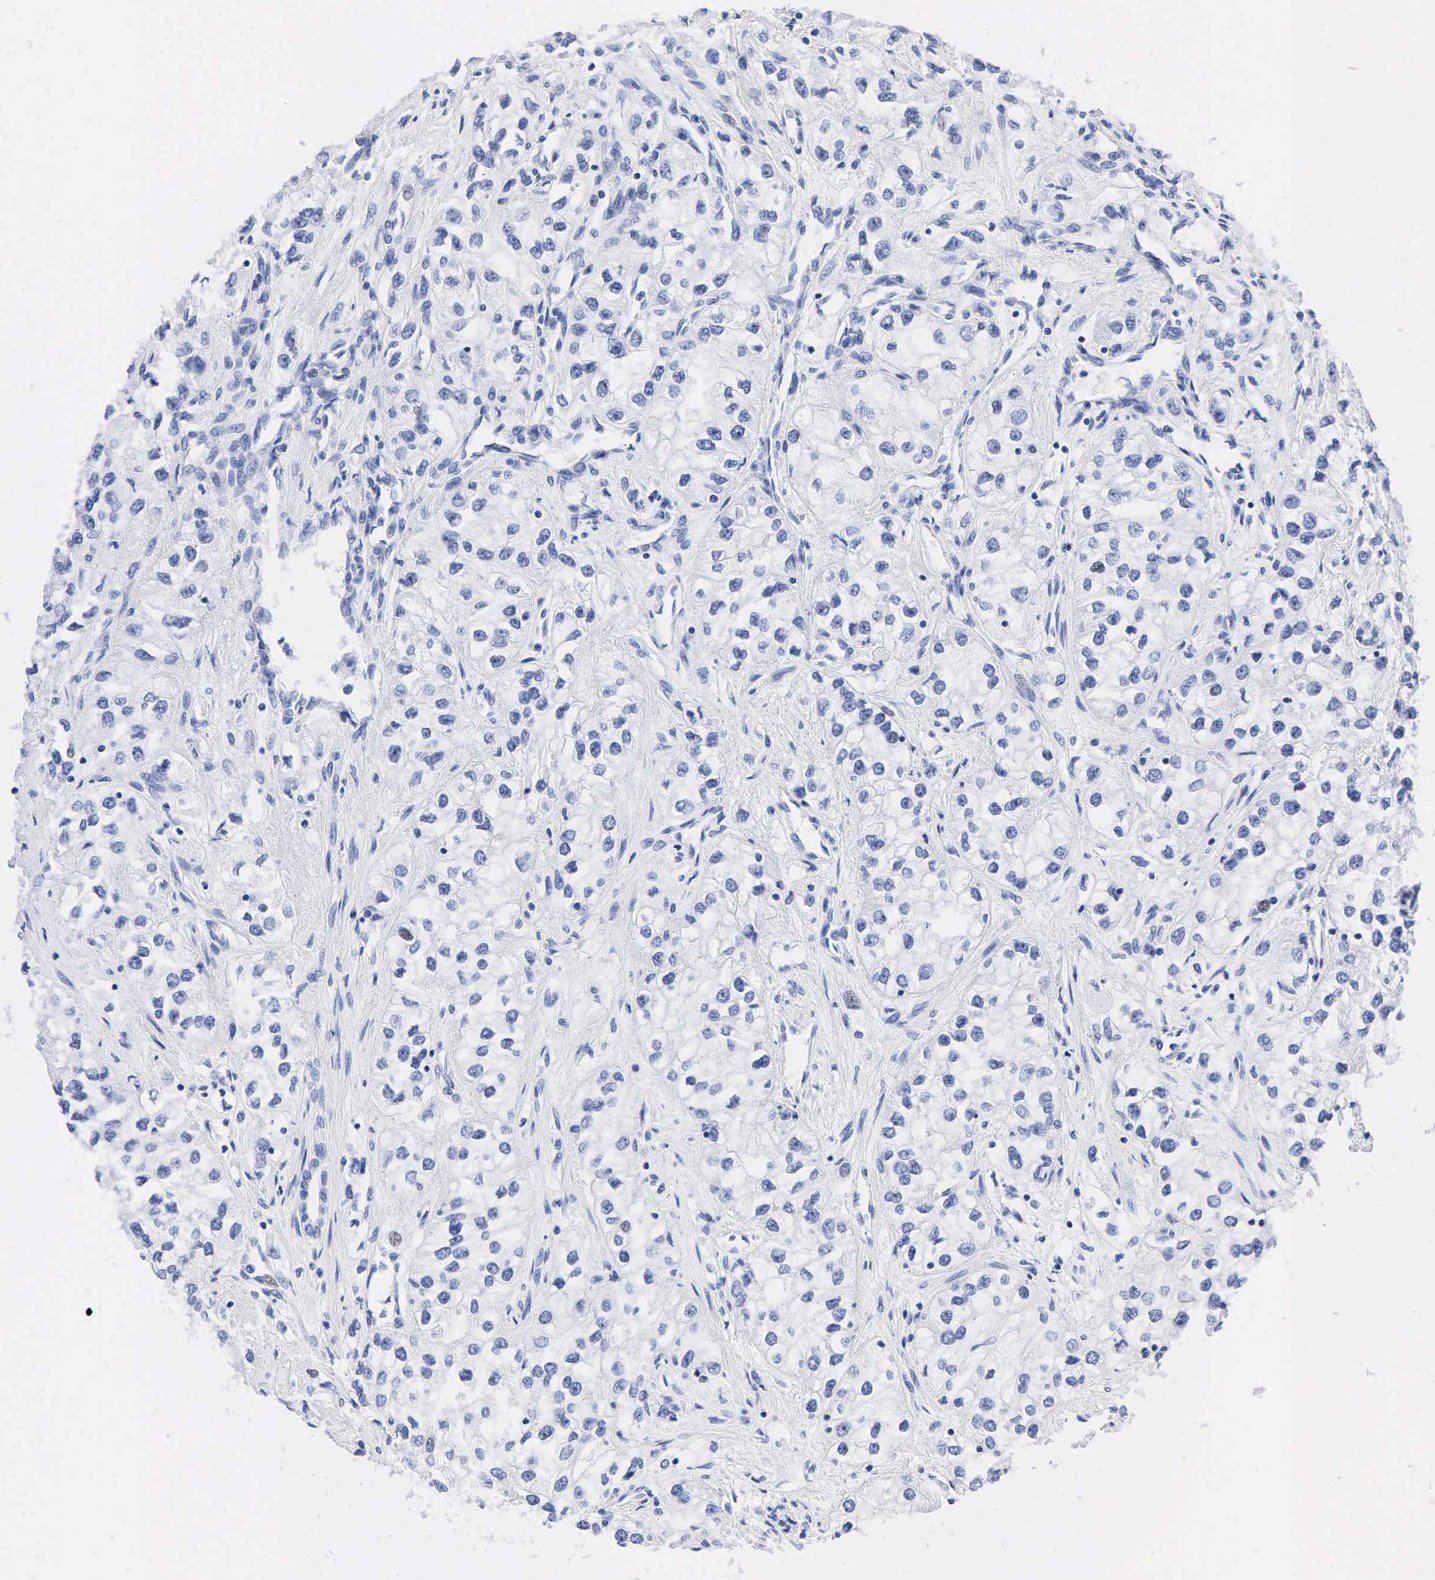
{"staining": {"intensity": "negative", "quantity": "none", "location": "none"}, "tissue": "renal cancer", "cell_type": "Tumor cells", "image_type": "cancer", "snomed": [{"axis": "morphology", "description": "Adenocarcinoma, NOS"}, {"axis": "topography", "description": "Kidney"}], "caption": "A micrograph of adenocarcinoma (renal) stained for a protein reveals no brown staining in tumor cells.", "gene": "PTH", "patient": {"sex": "male", "age": 57}}